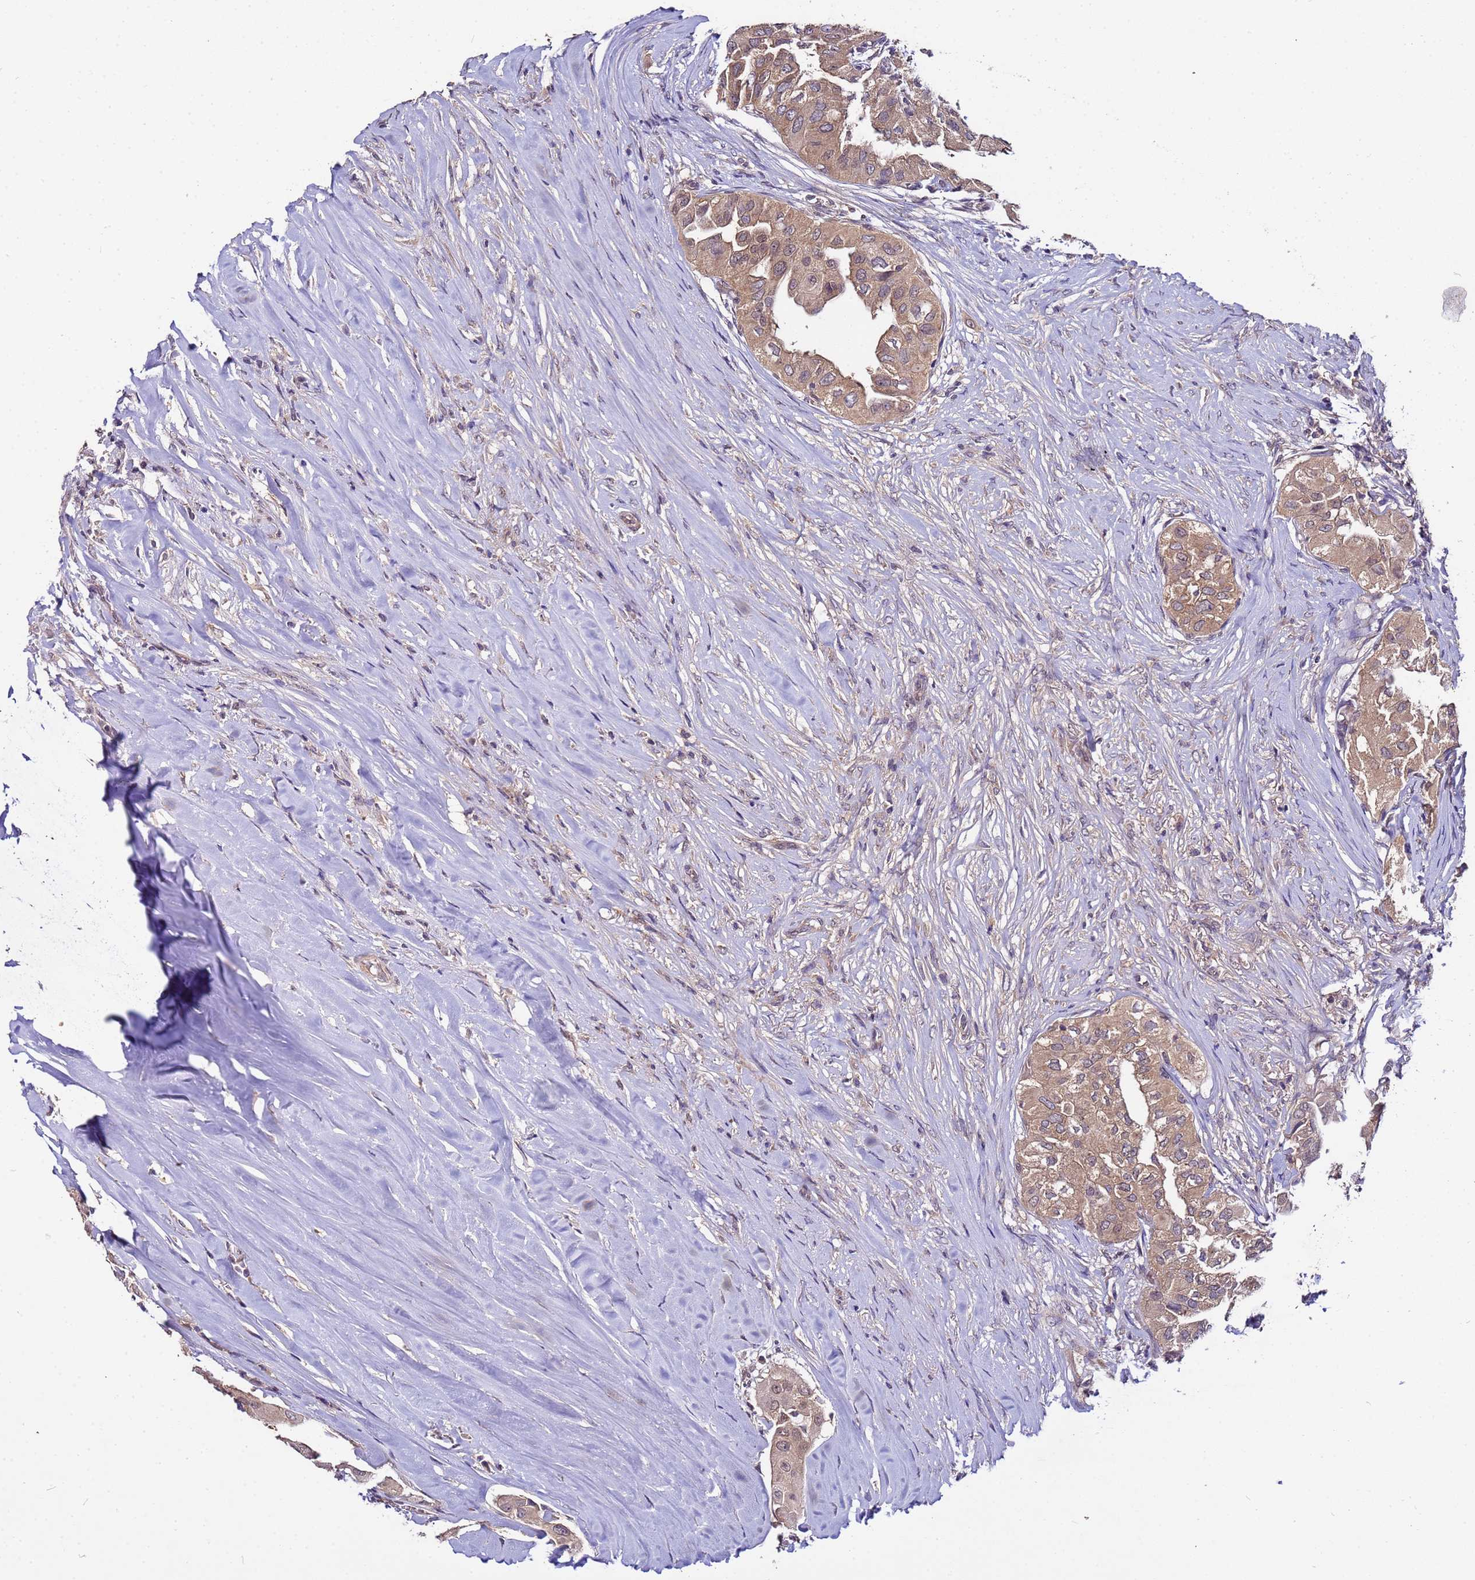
{"staining": {"intensity": "weak", "quantity": ">75%", "location": "cytoplasmic/membranous"}, "tissue": "thyroid cancer", "cell_type": "Tumor cells", "image_type": "cancer", "snomed": [{"axis": "morphology", "description": "Papillary adenocarcinoma, NOS"}, {"axis": "topography", "description": "Thyroid gland"}], "caption": "Protein analysis of thyroid cancer (papillary adenocarcinoma) tissue exhibits weak cytoplasmic/membranous expression in about >75% of tumor cells.", "gene": "GSPT2", "patient": {"sex": "female", "age": 59}}